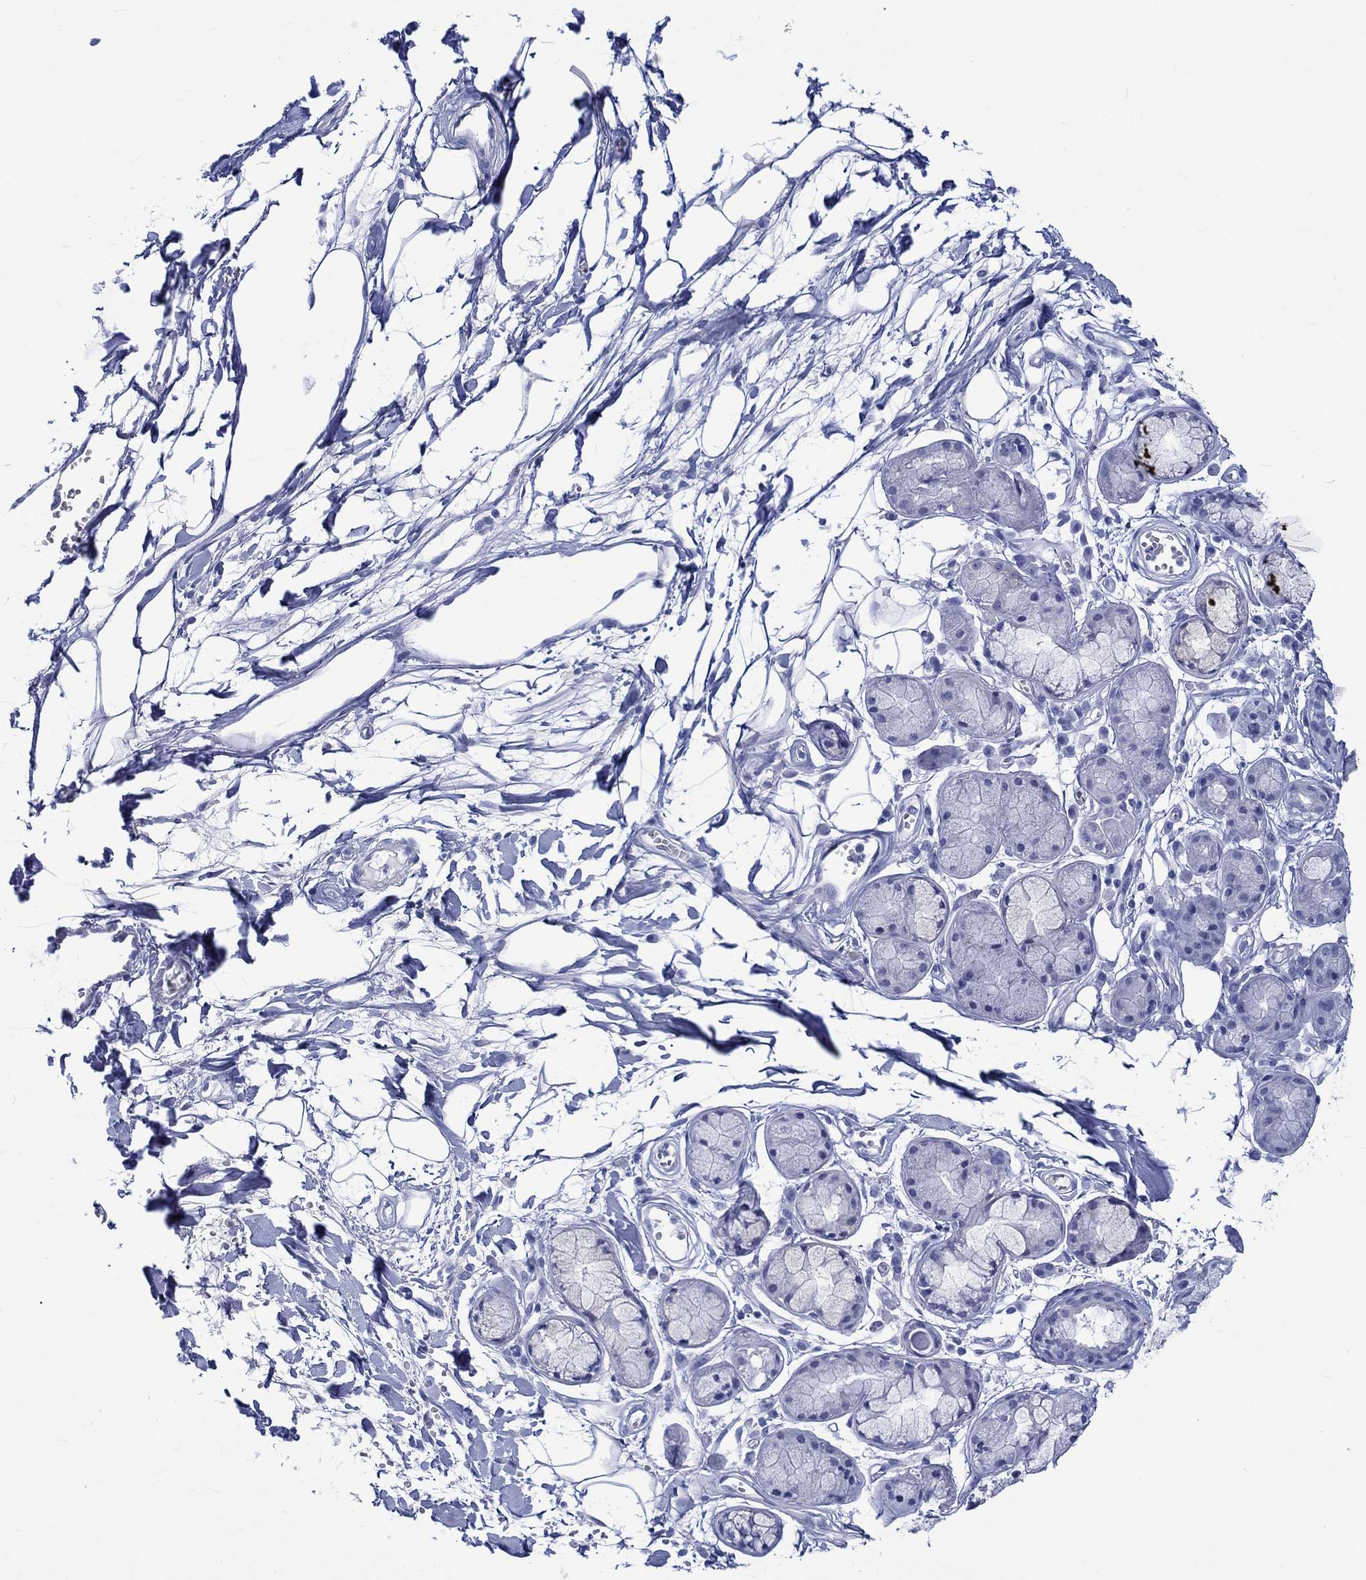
{"staining": {"intensity": "negative", "quantity": "none", "location": "none"}, "tissue": "adipose tissue", "cell_type": "Adipocytes", "image_type": "normal", "snomed": [{"axis": "morphology", "description": "Normal tissue, NOS"}, {"axis": "morphology", "description": "Squamous cell carcinoma, NOS"}, {"axis": "topography", "description": "Cartilage tissue"}, {"axis": "topography", "description": "Lung"}], "caption": "Immunohistochemistry (IHC) histopathology image of unremarkable human adipose tissue stained for a protein (brown), which shows no staining in adipocytes.", "gene": "KLHL33", "patient": {"sex": "male", "age": 66}}